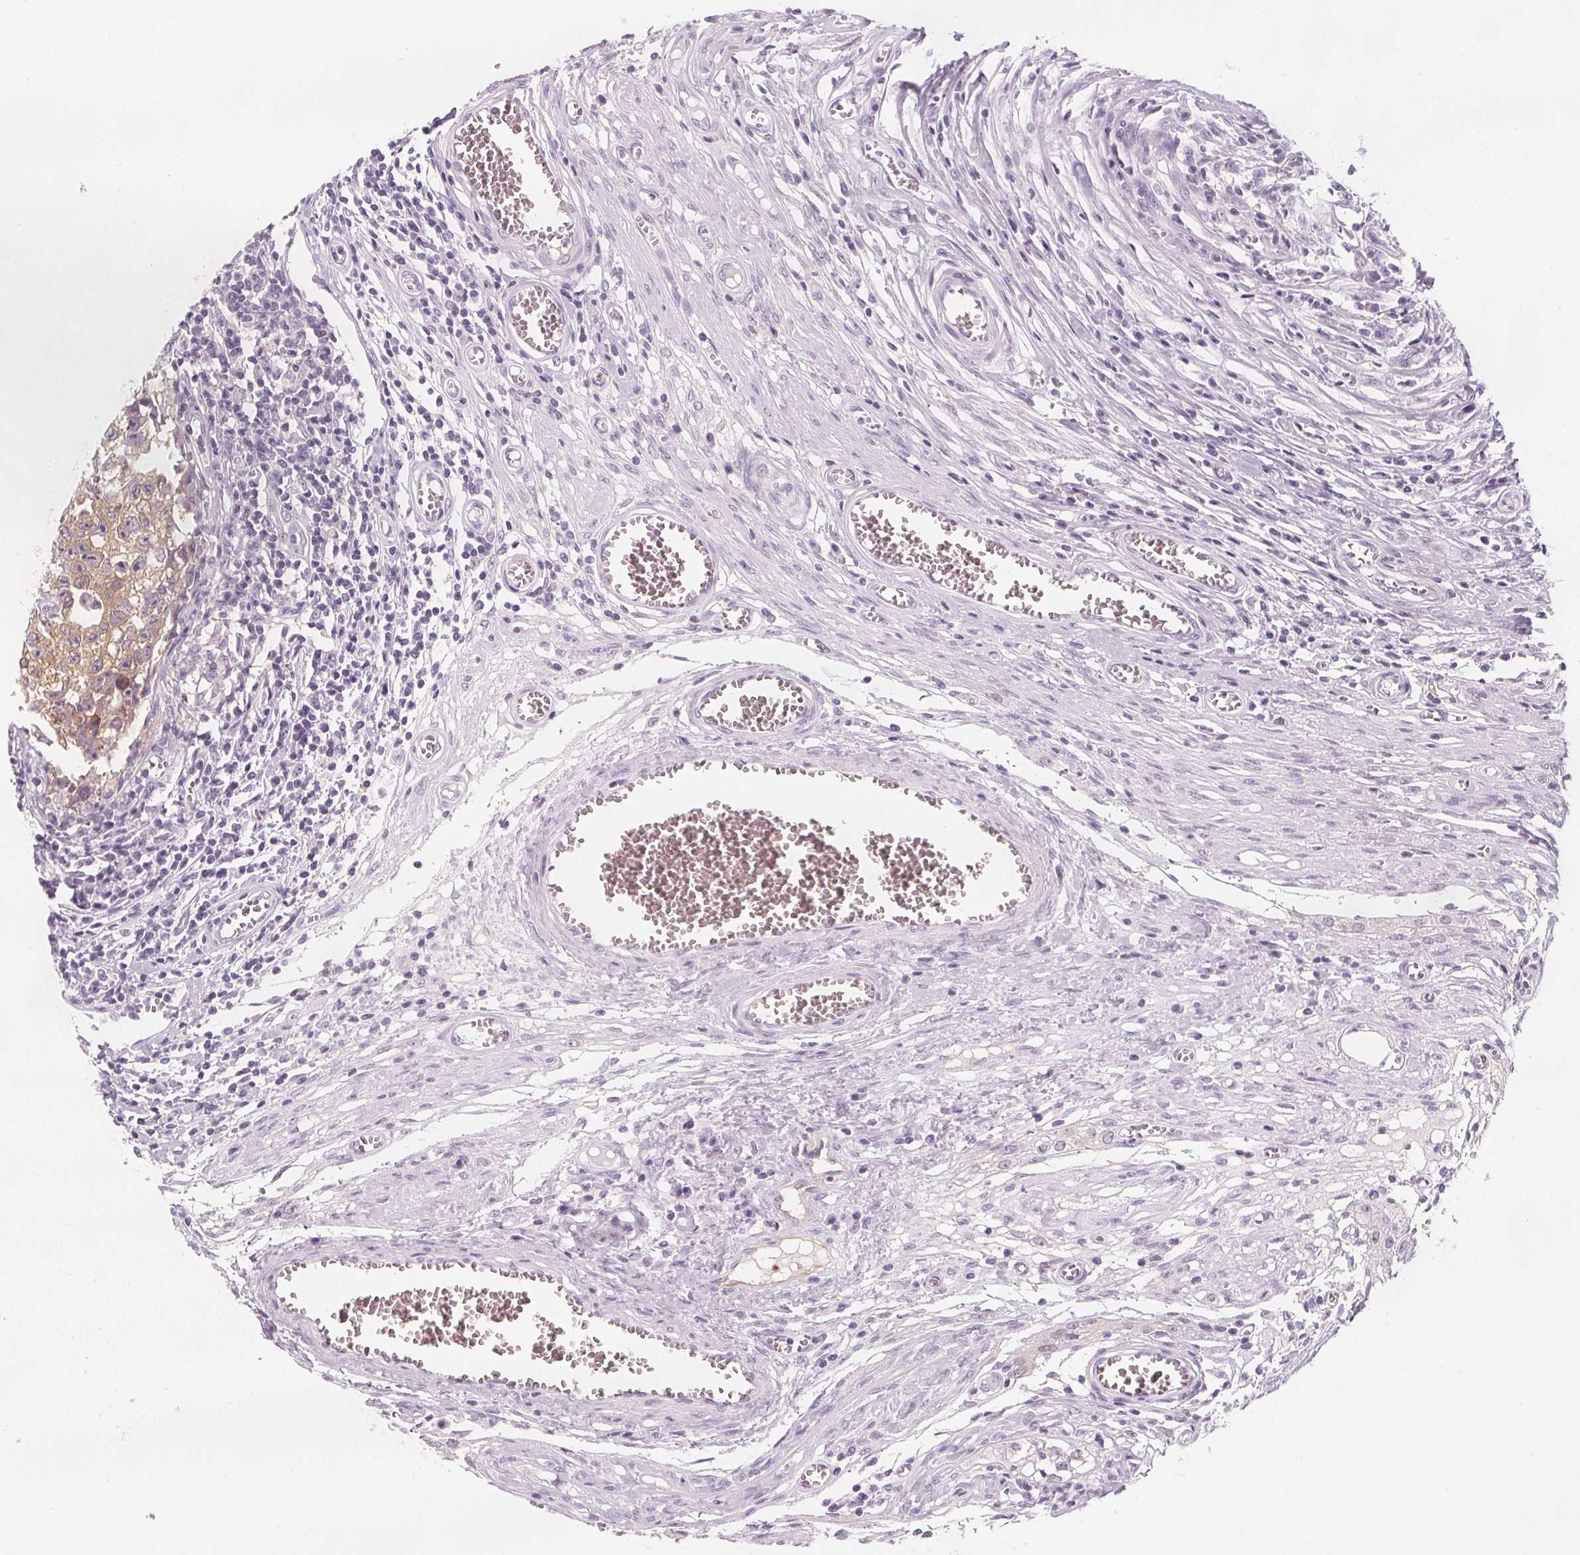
{"staining": {"intensity": "weak", "quantity": ">75%", "location": "cytoplasmic/membranous"}, "tissue": "testis cancer", "cell_type": "Tumor cells", "image_type": "cancer", "snomed": [{"axis": "morphology", "description": "Carcinoma, Embryonal, NOS"}, {"axis": "topography", "description": "Testis"}], "caption": "Testis embryonal carcinoma was stained to show a protein in brown. There is low levels of weak cytoplasmic/membranous expression in approximately >75% of tumor cells. (DAB (3,3'-diaminobenzidine) IHC, brown staining for protein, blue staining for nuclei).", "gene": "UGP2", "patient": {"sex": "male", "age": 36}}